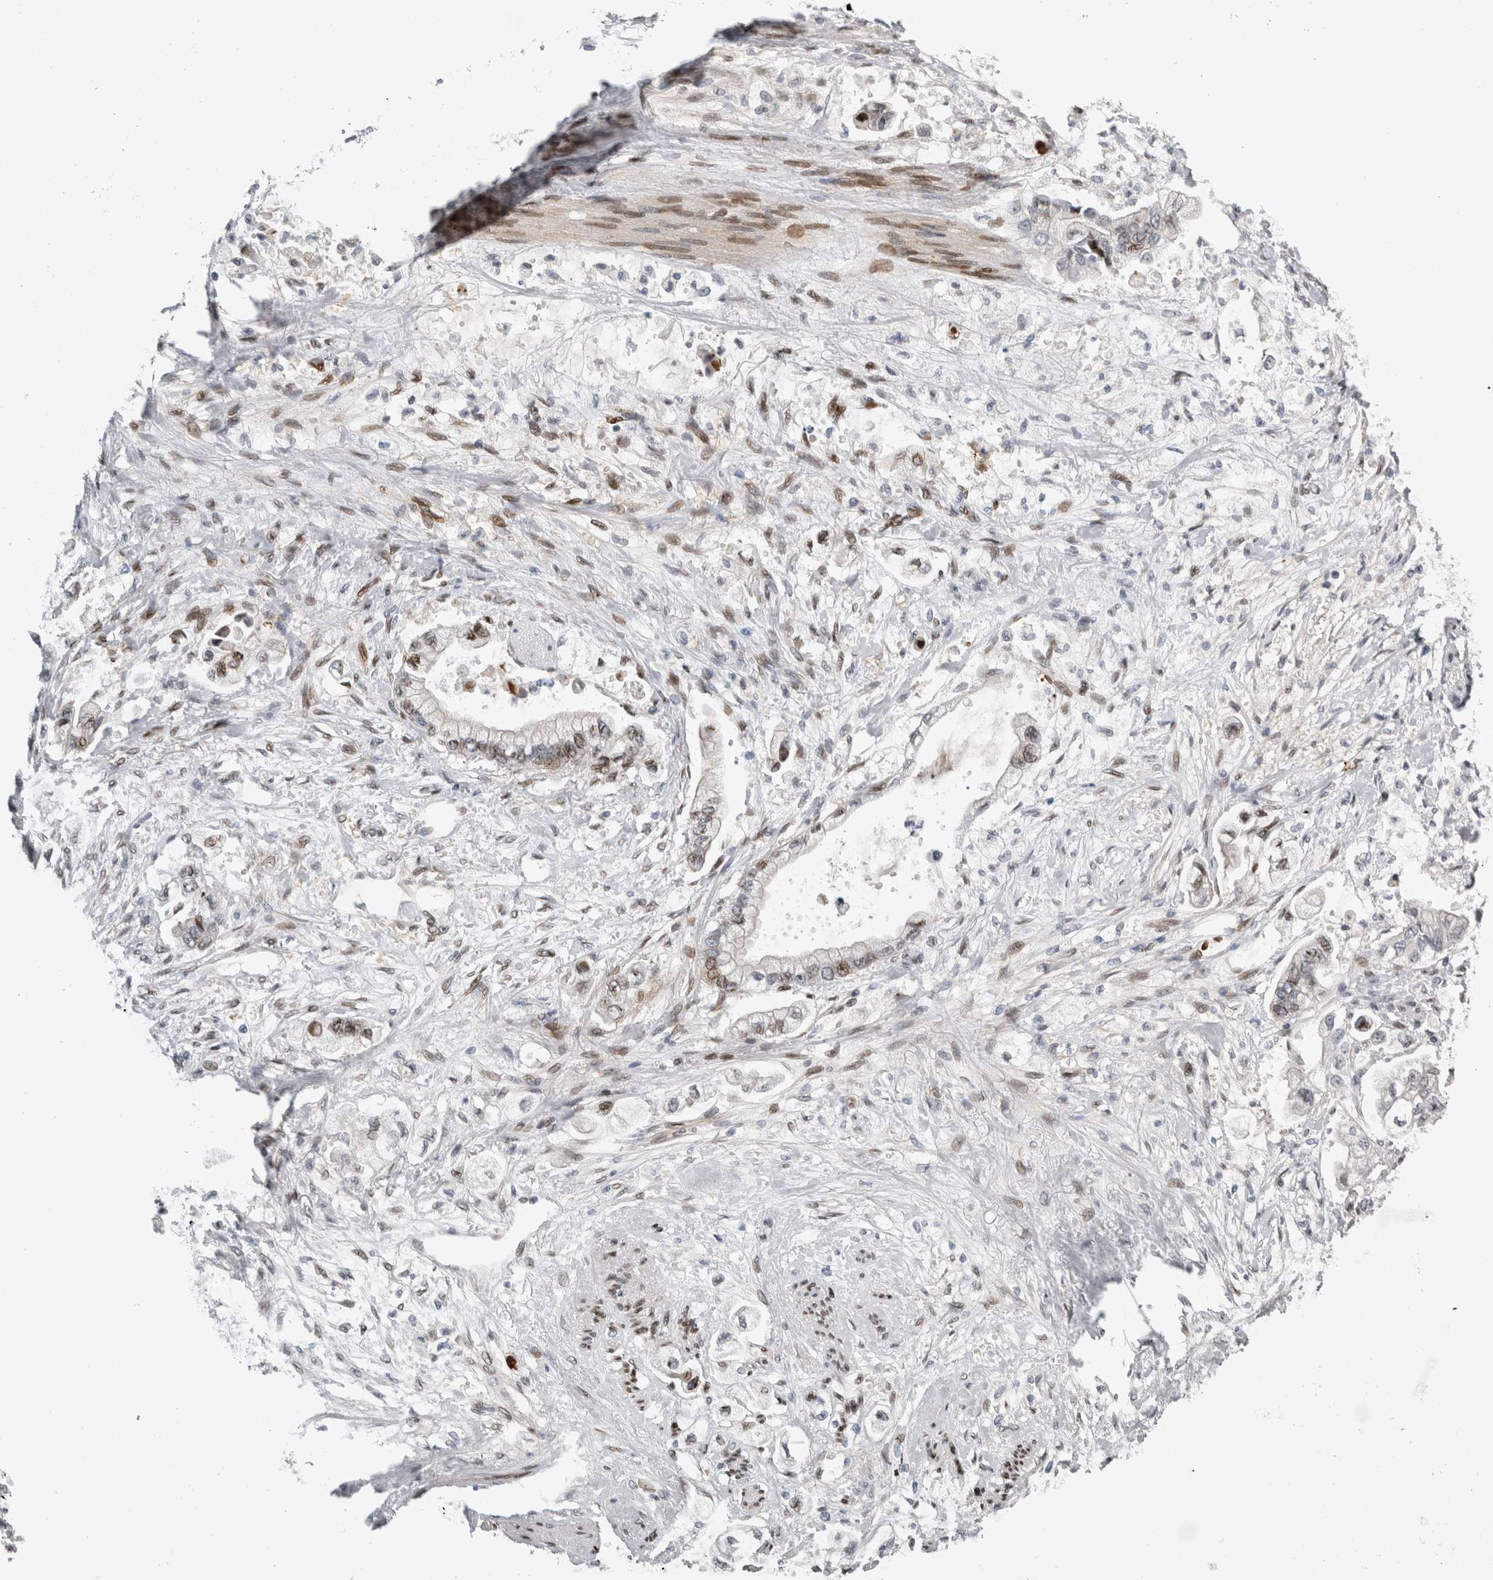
{"staining": {"intensity": "moderate", "quantity": ">75%", "location": "nuclear"}, "tissue": "stomach cancer", "cell_type": "Tumor cells", "image_type": "cancer", "snomed": [{"axis": "morphology", "description": "Adenocarcinoma, NOS"}, {"axis": "topography", "description": "Stomach"}], "caption": "The histopathology image reveals staining of adenocarcinoma (stomach), revealing moderate nuclear protein staining (brown color) within tumor cells.", "gene": "DMTN", "patient": {"sex": "male", "age": 62}}